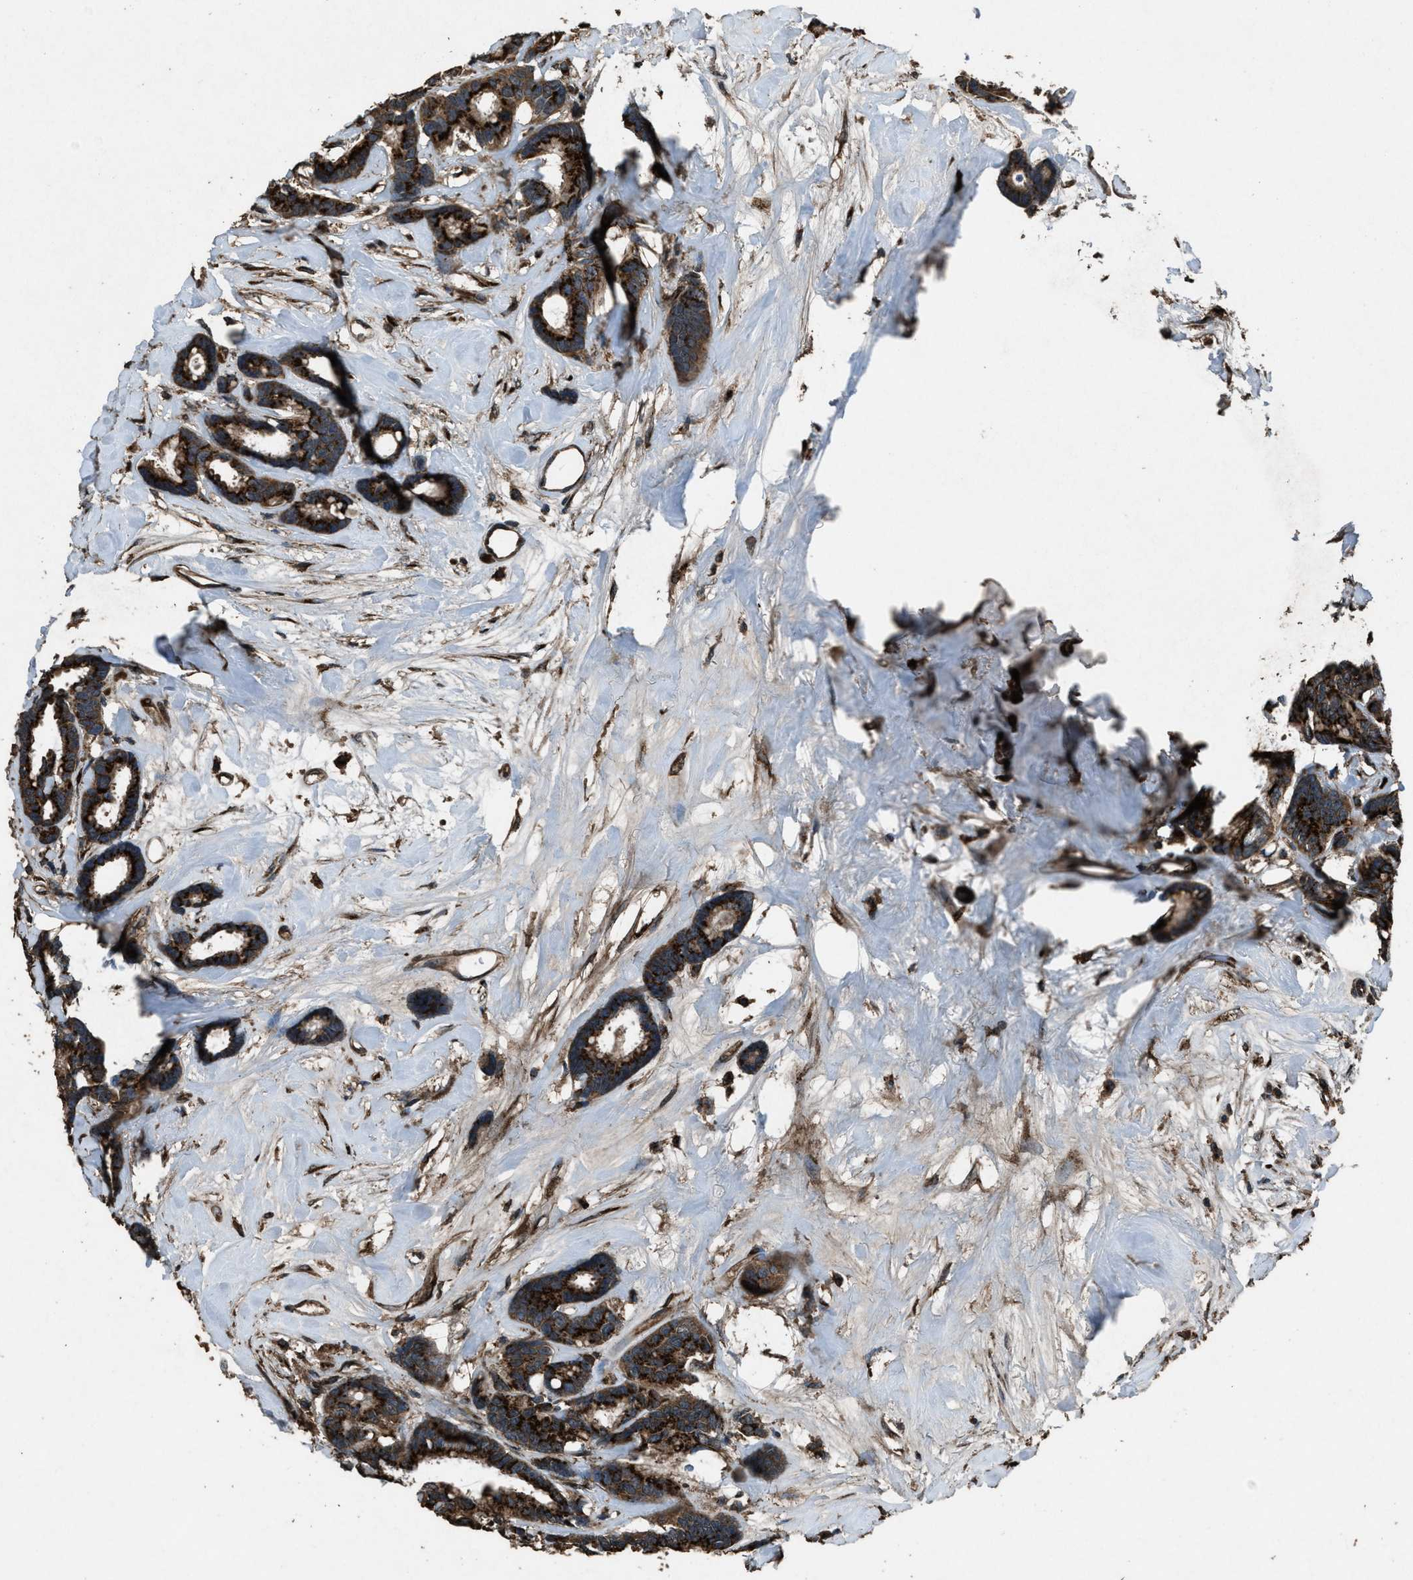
{"staining": {"intensity": "strong", "quantity": ">75%", "location": "cytoplasmic/membranous"}, "tissue": "breast cancer", "cell_type": "Tumor cells", "image_type": "cancer", "snomed": [{"axis": "morphology", "description": "Duct carcinoma"}, {"axis": "topography", "description": "Breast"}], "caption": "Breast cancer was stained to show a protein in brown. There is high levels of strong cytoplasmic/membranous staining in about >75% of tumor cells. (IHC, brightfield microscopy, high magnification).", "gene": "SLC38A10", "patient": {"sex": "female", "age": 87}}